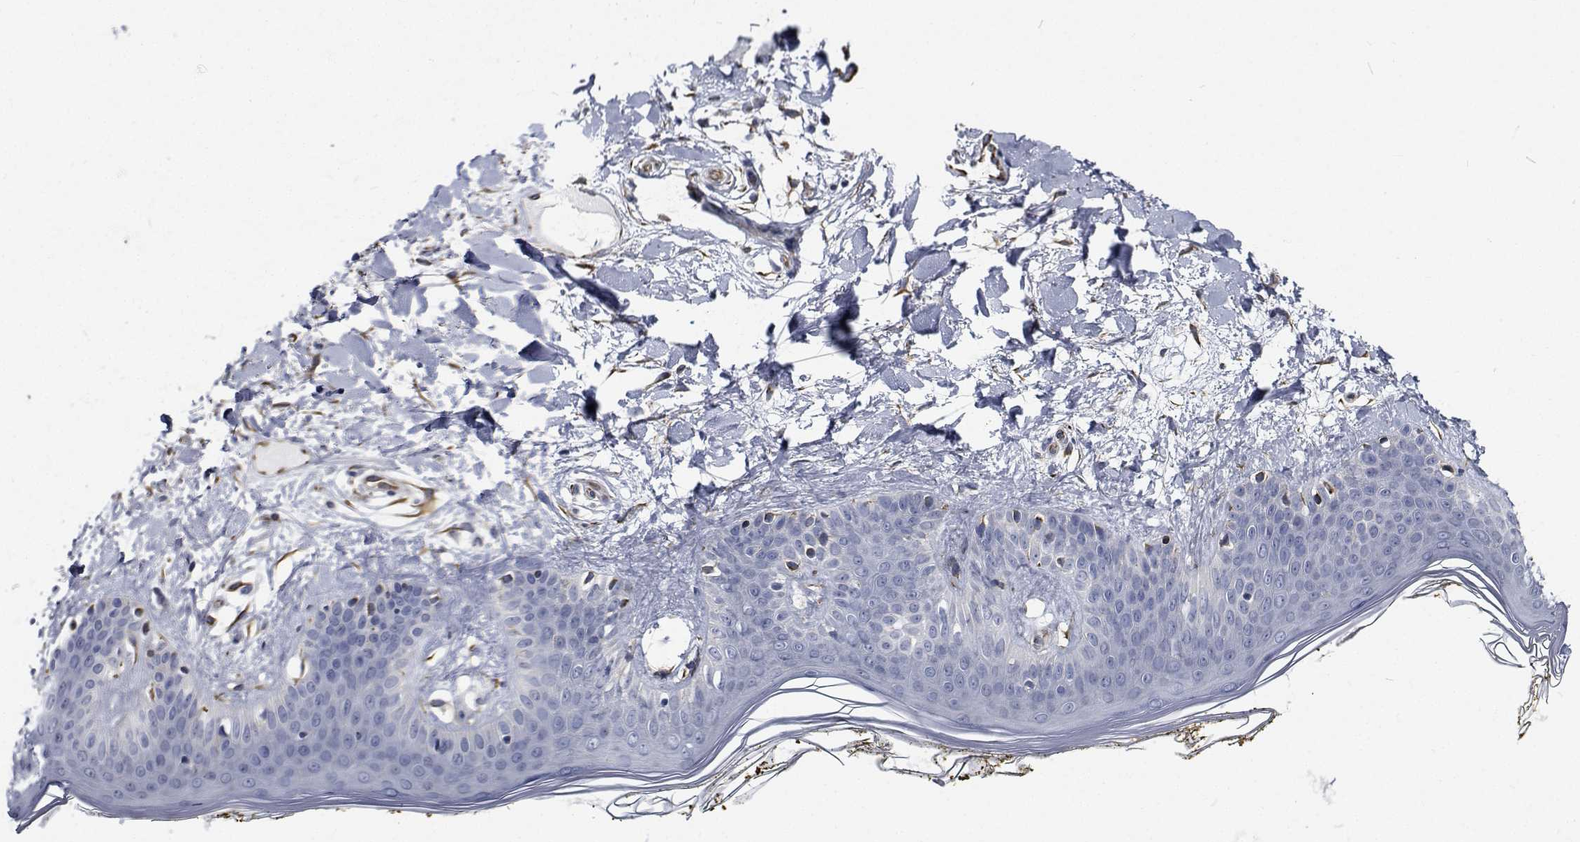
{"staining": {"intensity": "negative", "quantity": "none", "location": "none"}, "tissue": "skin", "cell_type": "Fibroblasts", "image_type": "normal", "snomed": [{"axis": "morphology", "description": "Normal tissue, NOS"}, {"axis": "topography", "description": "Skin"}], "caption": "Fibroblasts are negative for brown protein staining in benign skin. The staining was performed using DAB to visualize the protein expression in brown, while the nuclei were stained in blue with hematoxylin (Magnification: 20x).", "gene": "TTBK1", "patient": {"sex": "female", "age": 34}}